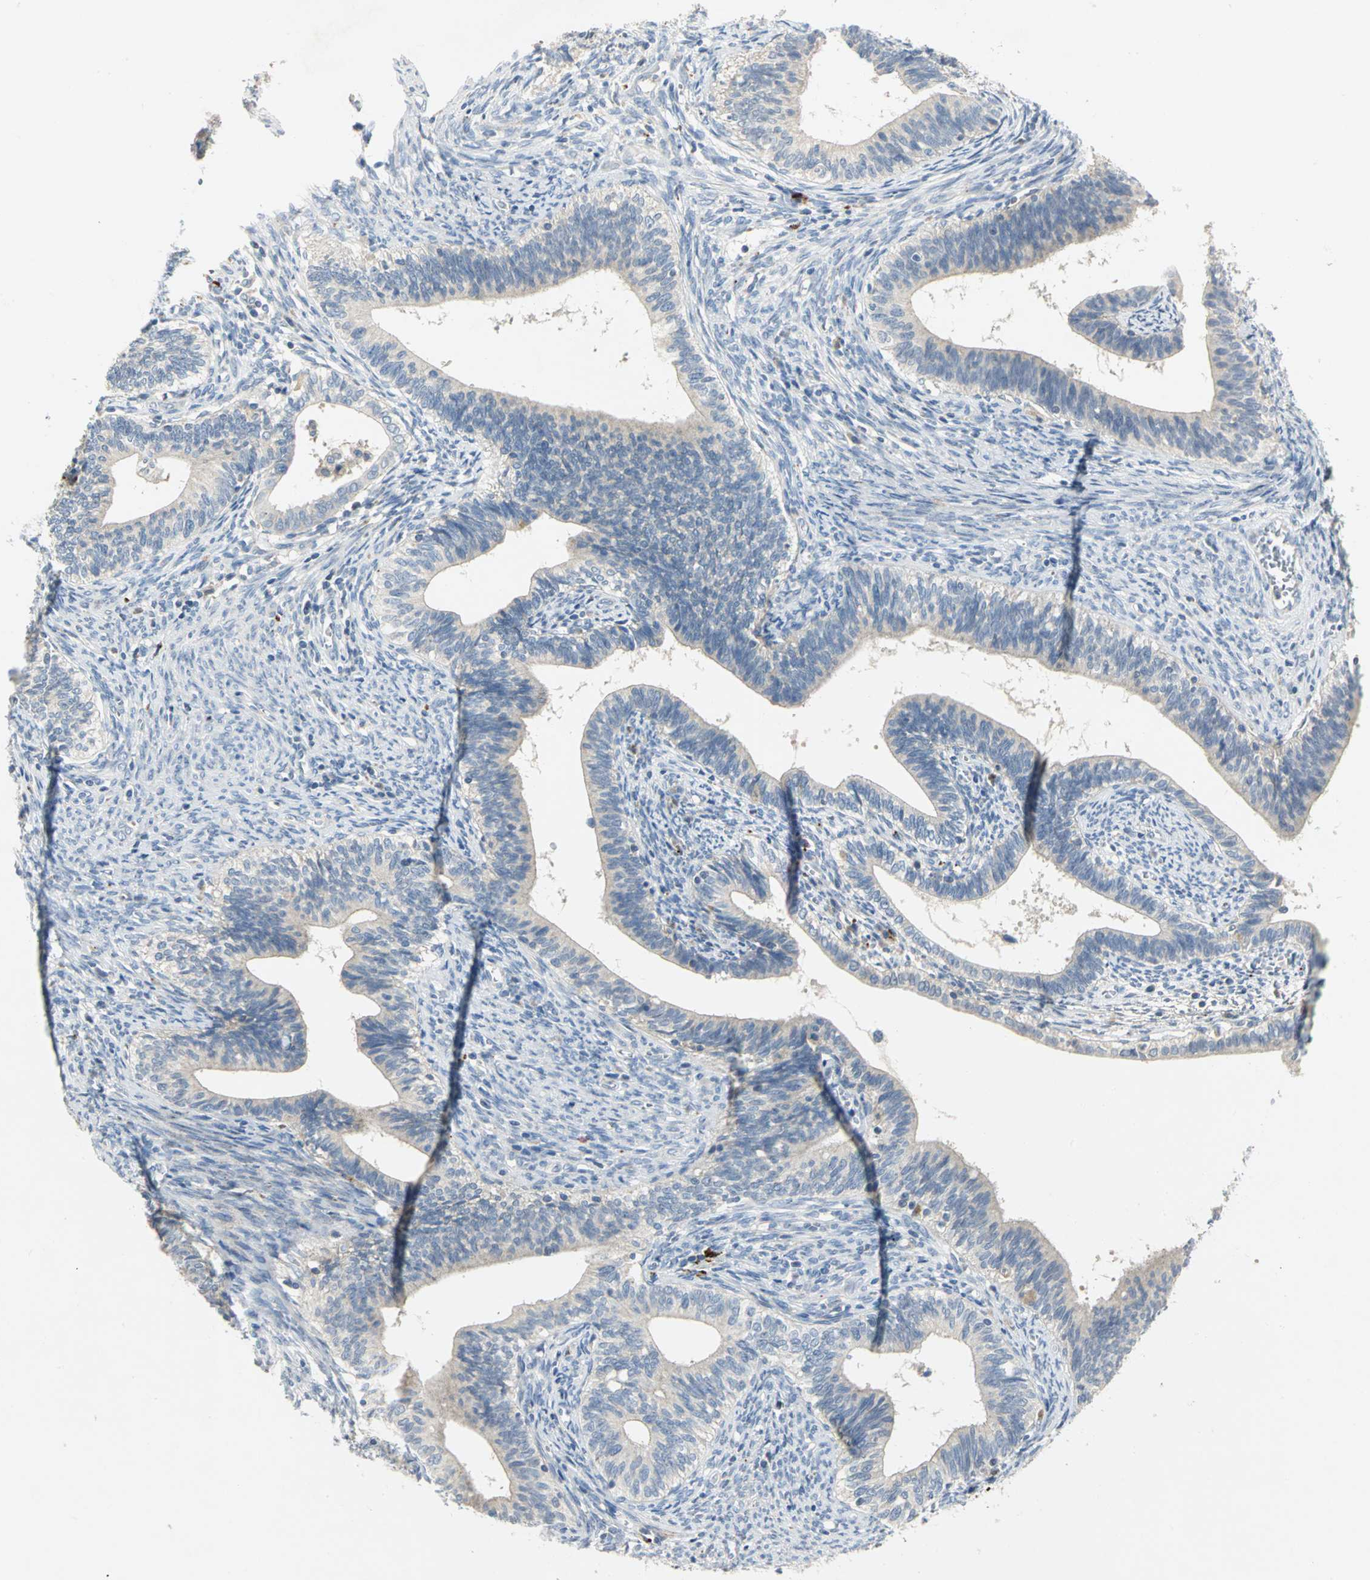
{"staining": {"intensity": "weak", "quantity": "25%-75%", "location": "cytoplasmic/membranous"}, "tissue": "cervical cancer", "cell_type": "Tumor cells", "image_type": "cancer", "snomed": [{"axis": "morphology", "description": "Adenocarcinoma, NOS"}, {"axis": "topography", "description": "Cervix"}], "caption": "Weak cytoplasmic/membranous protein positivity is appreciated in approximately 25%-75% of tumor cells in cervical adenocarcinoma.", "gene": "SPPL2B", "patient": {"sex": "female", "age": 44}}